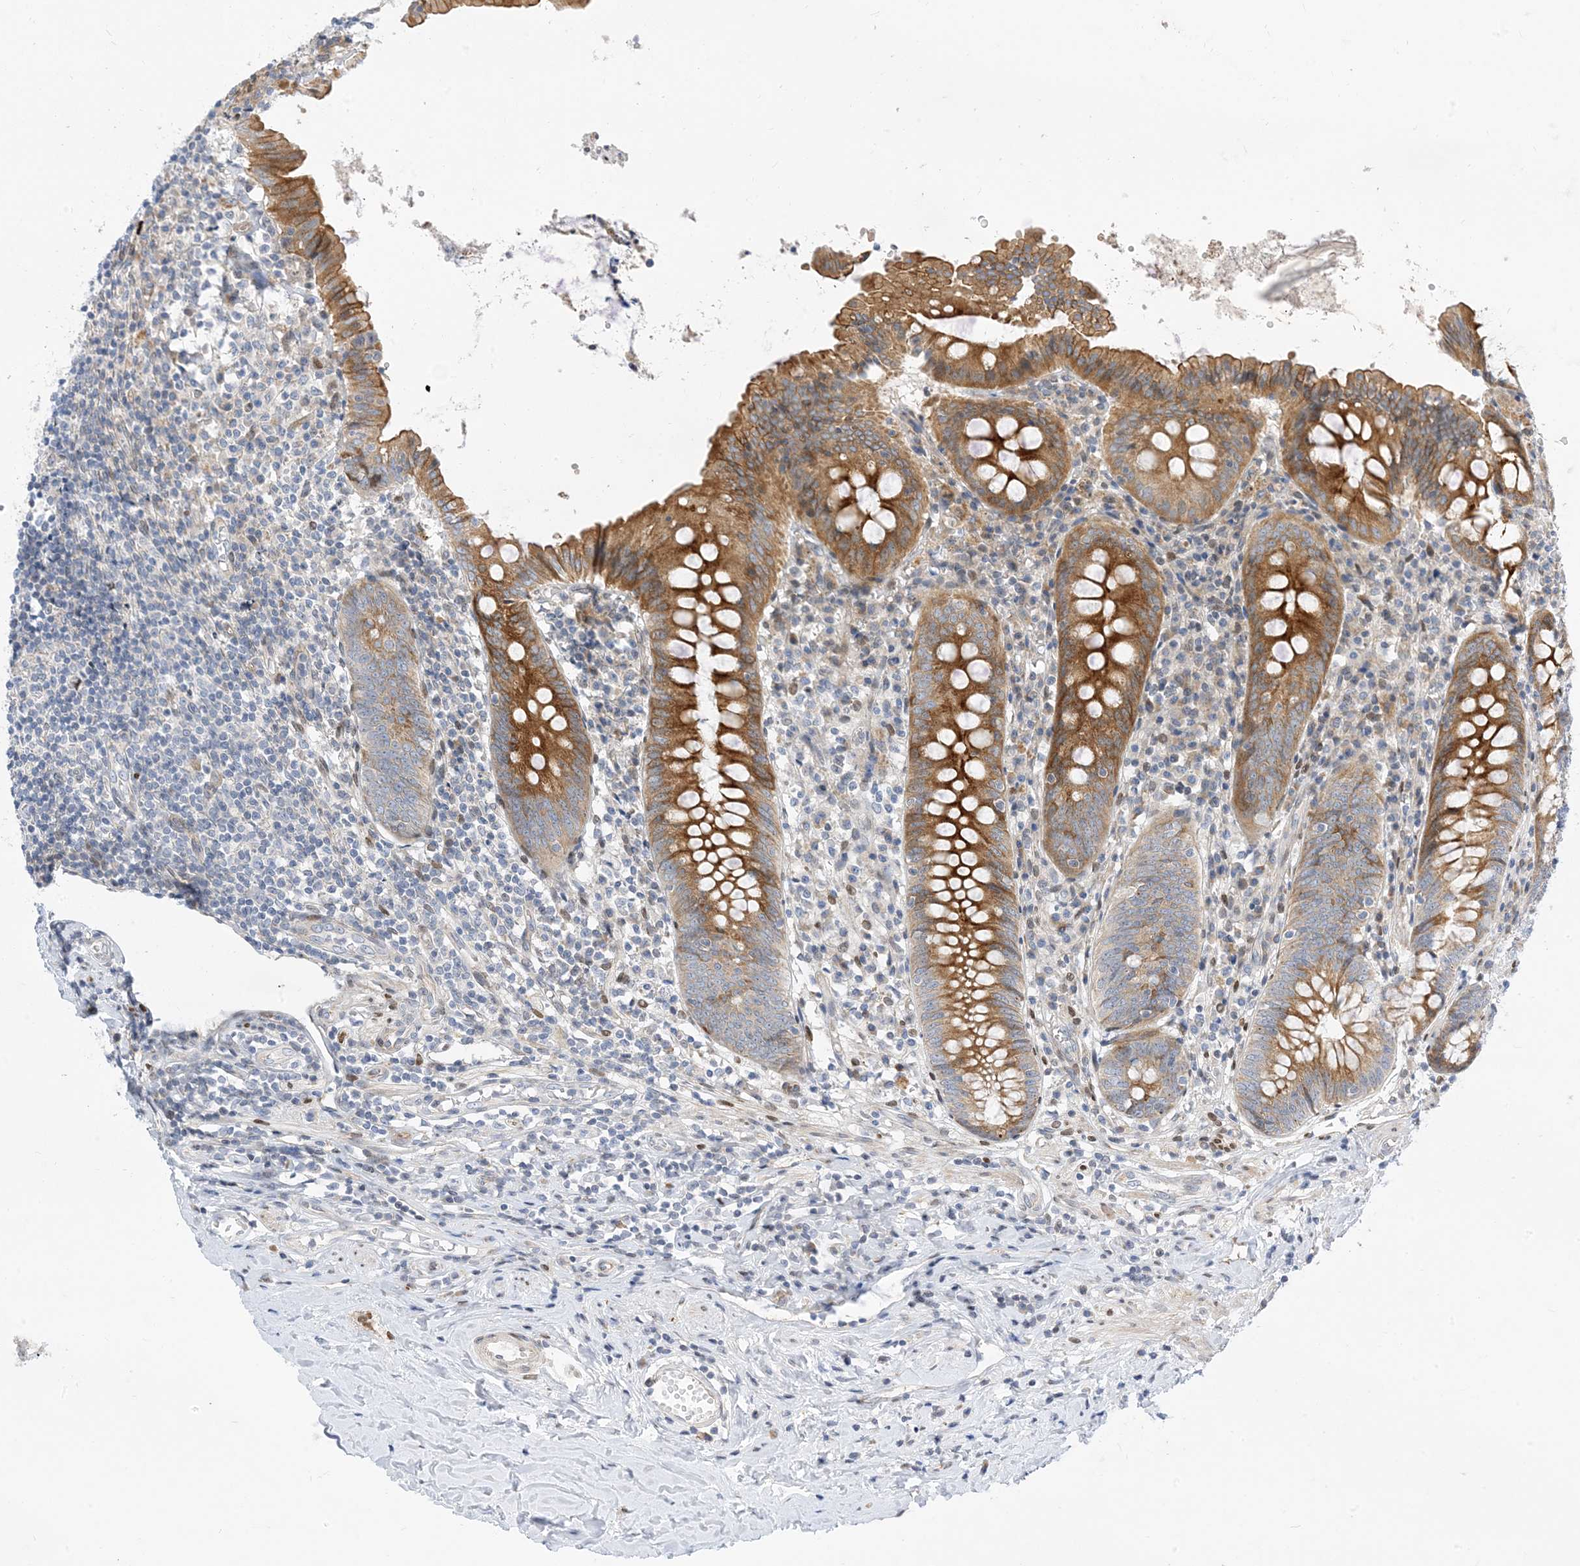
{"staining": {"intensity": "strong", "quantity": ">75%", "location": "cytoplasmic/membranous"}, "tissue": "appendix", "cell_type": "Glandular cells", "image_type": "normal", "snomed": [{"axis": "morphology", "description": "Normal tissue, NOS"}, {"axis": "topography", "description": "Appendix"}], "caption": "IHC image of normal appendix stained for a protein (brown), which demonstrates high levels of strong cytoplasmic/membranous positivity in approximately >75% of glandular cells.", "gene": "TYSND1", "patient": {"sex": "female", "age": 54}}